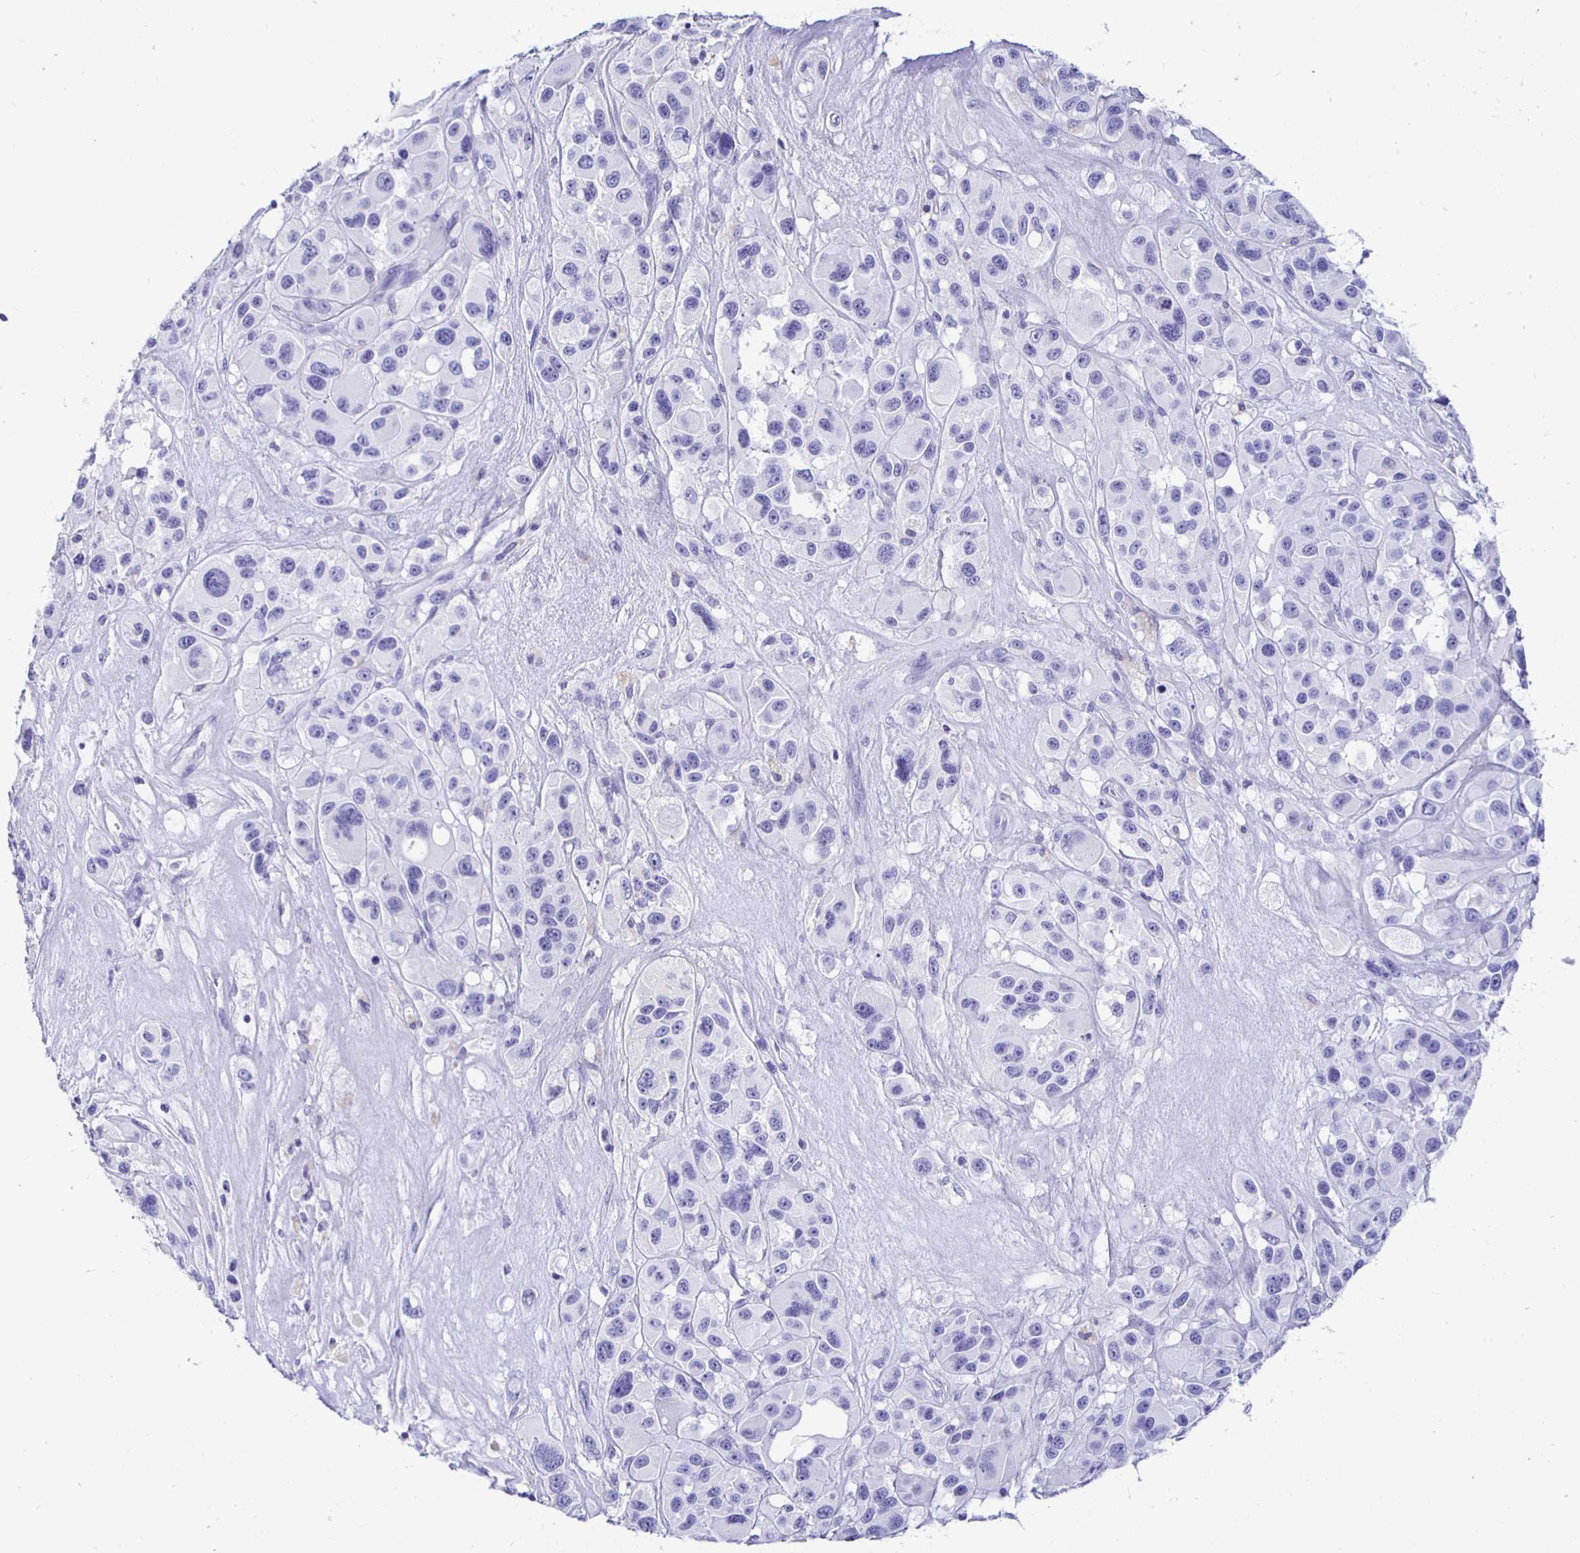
{"staining": {"intensity": "negative", "quantity": "none", "location": "none"}, "tissue": "melanoma", "cell_type": "Tumor cells", "image_type": "cancer", "snomed": [{"axis": "morphology", "description": "Malignant melanoma, Metastatic site"}, {"axis": "topography", "description": "Lymph node"}], "caption": "Tumor cells show no significant protein expression in melanoma. Nuclei are stained in blue.", "gene": "UMOD", "patient": {"sex": "female", "age": 65}}